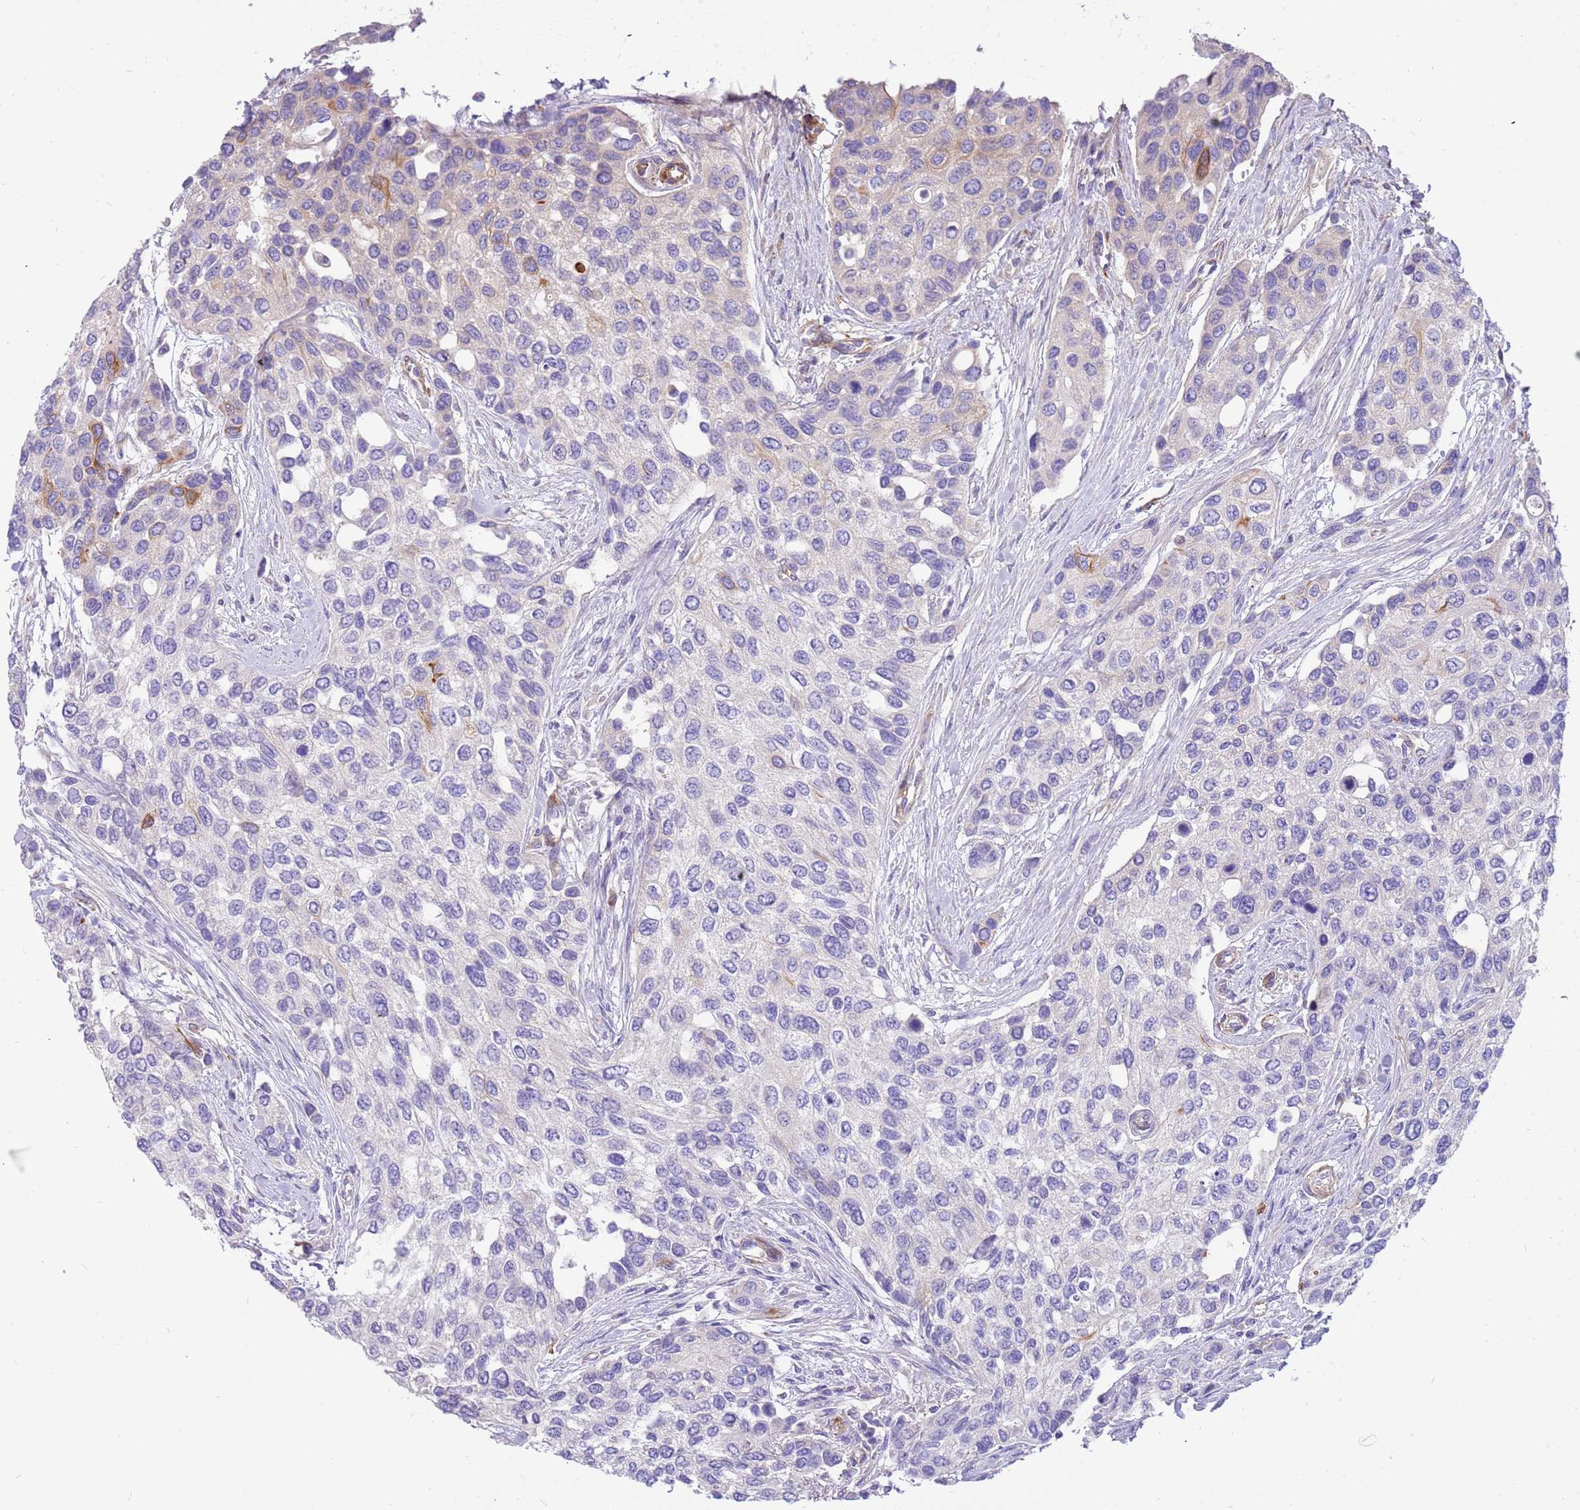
{"staining": {"intensity": "moderate", "quantity": "<25%", "location": "cytoplasmic/membranous"}, "tissue": "urothelial cancer", "cell_type": "Tumor cells", "image_type": "cancer", "snomed": [{"axis": "morphology", "description": "Normal tissue, NOS"}, {"axis": "morphology", "description": "Urothelial carcinoma, High grade"}, {"axis": "topography", "description": "Vascular tissue"}, {"axis": "topography", "description": "Urinary bladder"}], "caption": "A low amount of moderate cytoplasmic/membranous expression is present in approximately <25% of tumor cells in urothelial cancer tissue. (DAB = brown stain, brightfield microscopy at high magnification).", "gene": "SERINC3", "patient": {"sex": "female", "age": 56}}